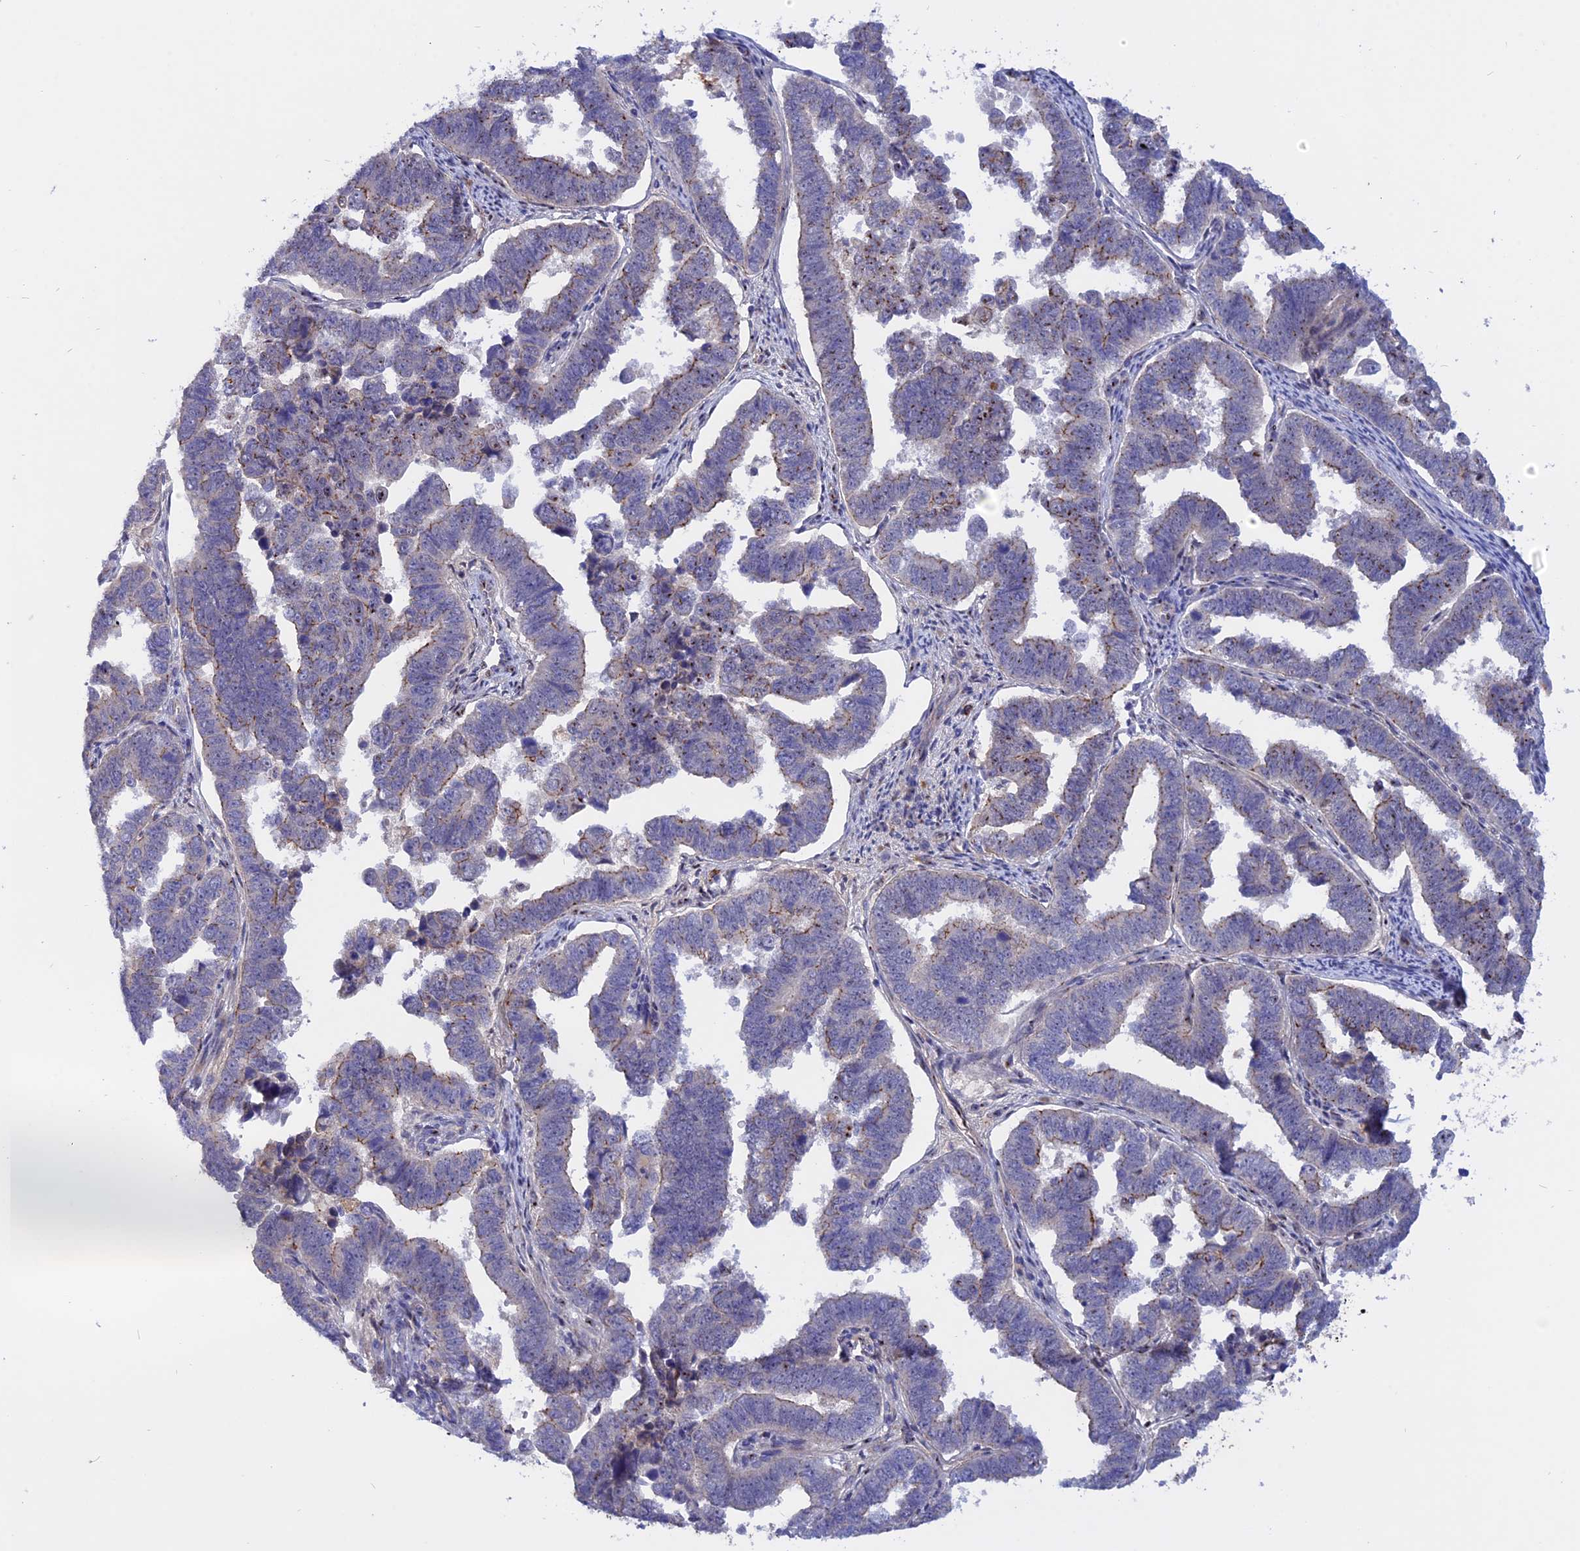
{"staining": {"intensity": "moderate", "quantity": "<25%", "location": "cytoplasmic/membranous"}, "tissue": "endometrial cancer", "cell_type": "Tumor cells", "image_type": "cancer", "snomed": [{"axis": "morphology", "description": "Adenocarcinoma, NOS"}, {"axis": "topography", "description": "Endometrium"}], "caption": "A low amount of moderate cytoplasmic/membranous positivity is identified in approximately <25% of tumor cells in endometrial adenocarcinoma tissue.", "gene": "GK5", "patient": {"sex": "female", "age": 75}}